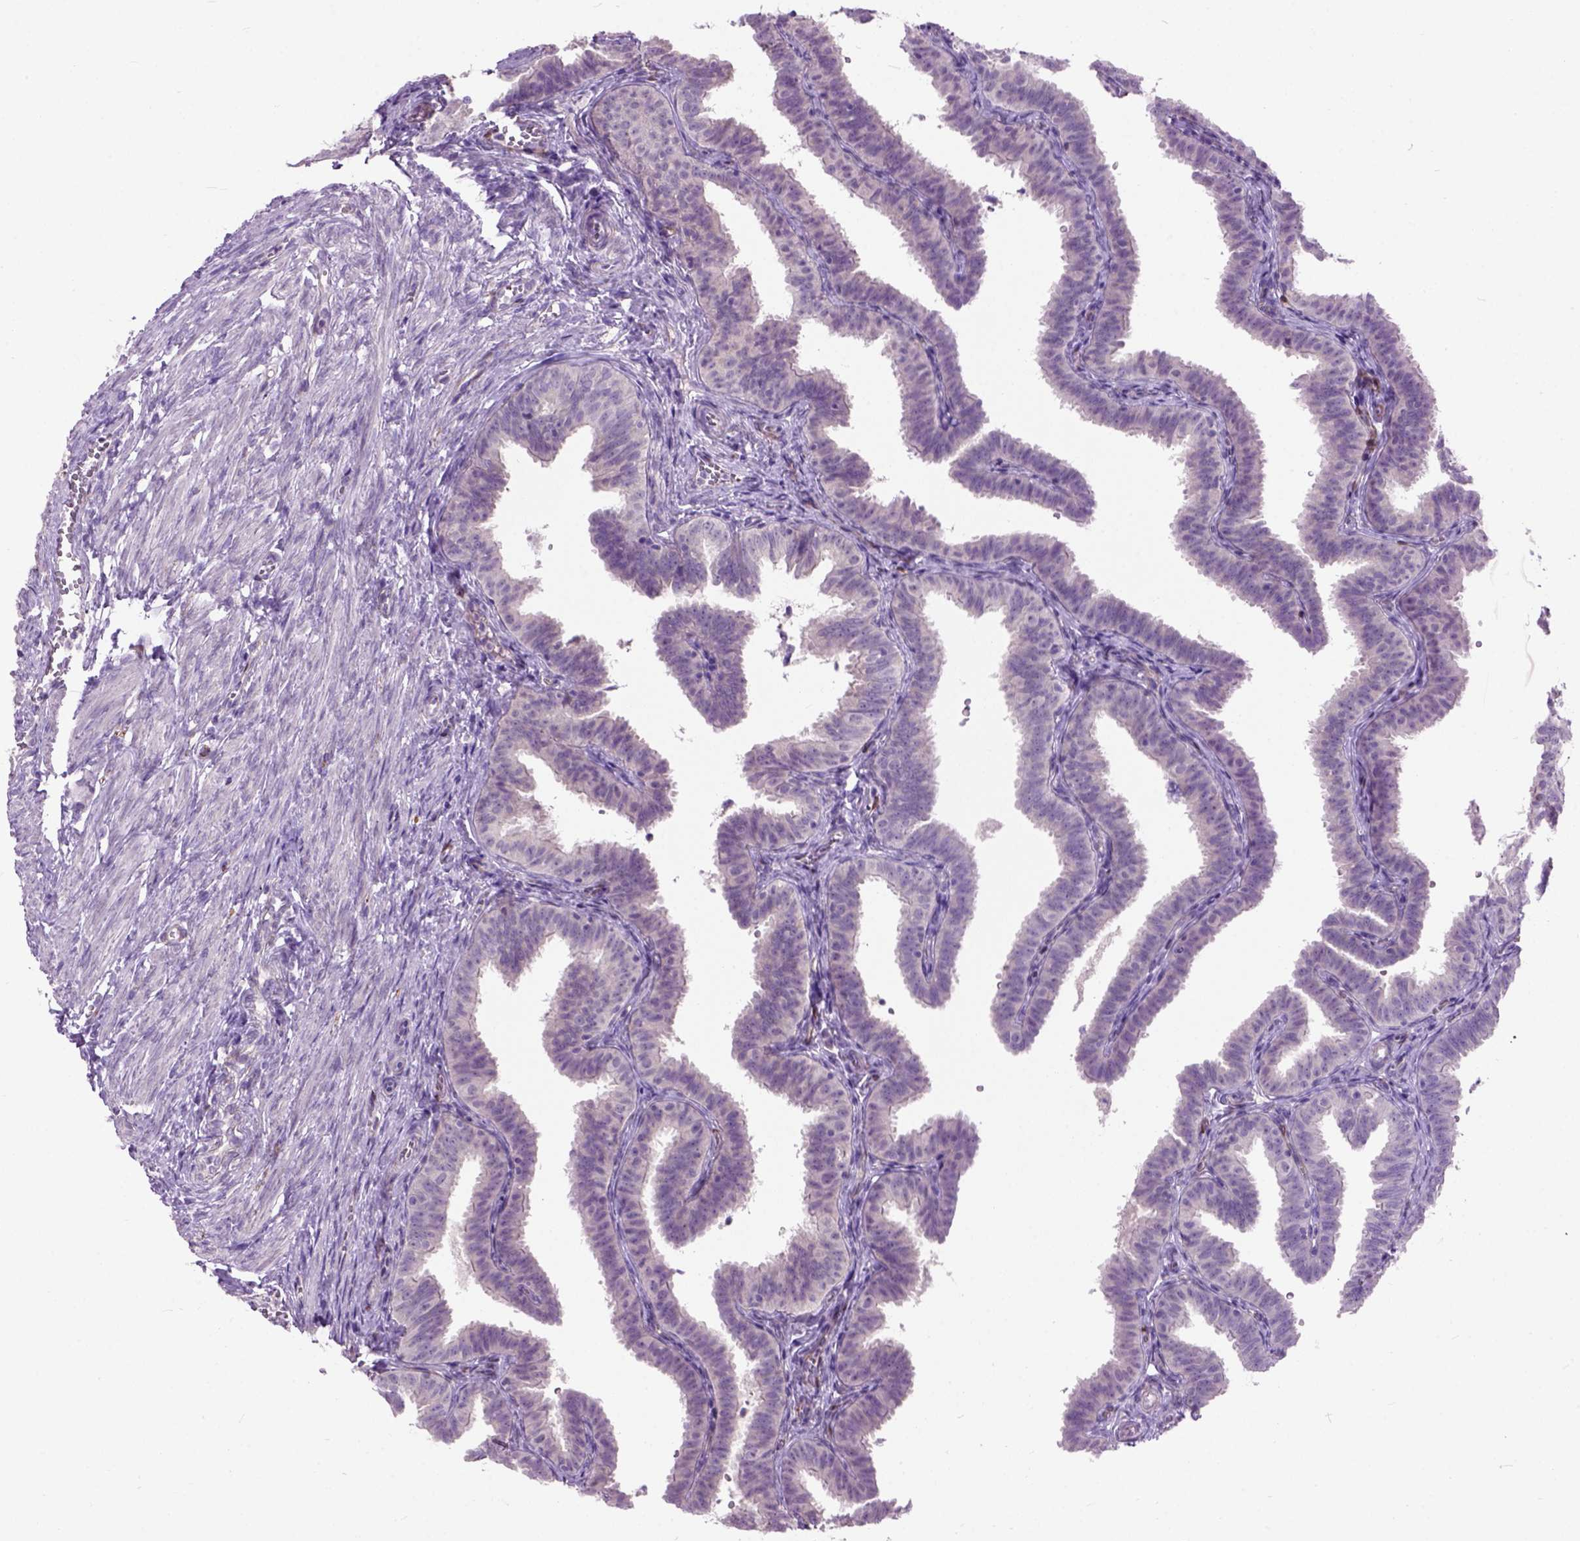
{"staining": {"intensity": "negative", "quantity": "none", "location": "none"}, "tissue": "fallopian tube", "cell_type": "Glandular cells", "image_type": "normal", "snomed": [{"axis": "morphology", "description": "Normal tissue, NOS"}, {"axis": "topography", "description": "Fallopian tube"}], "caption": "This histopathology image is of normal fallopian tube stained with IHC to label a protein in brown with the nuclei are counter-stained blue. There is no expression in glandular cells.", "gene": "MAPT", "patient": {"sex": "female", "age": 25}}